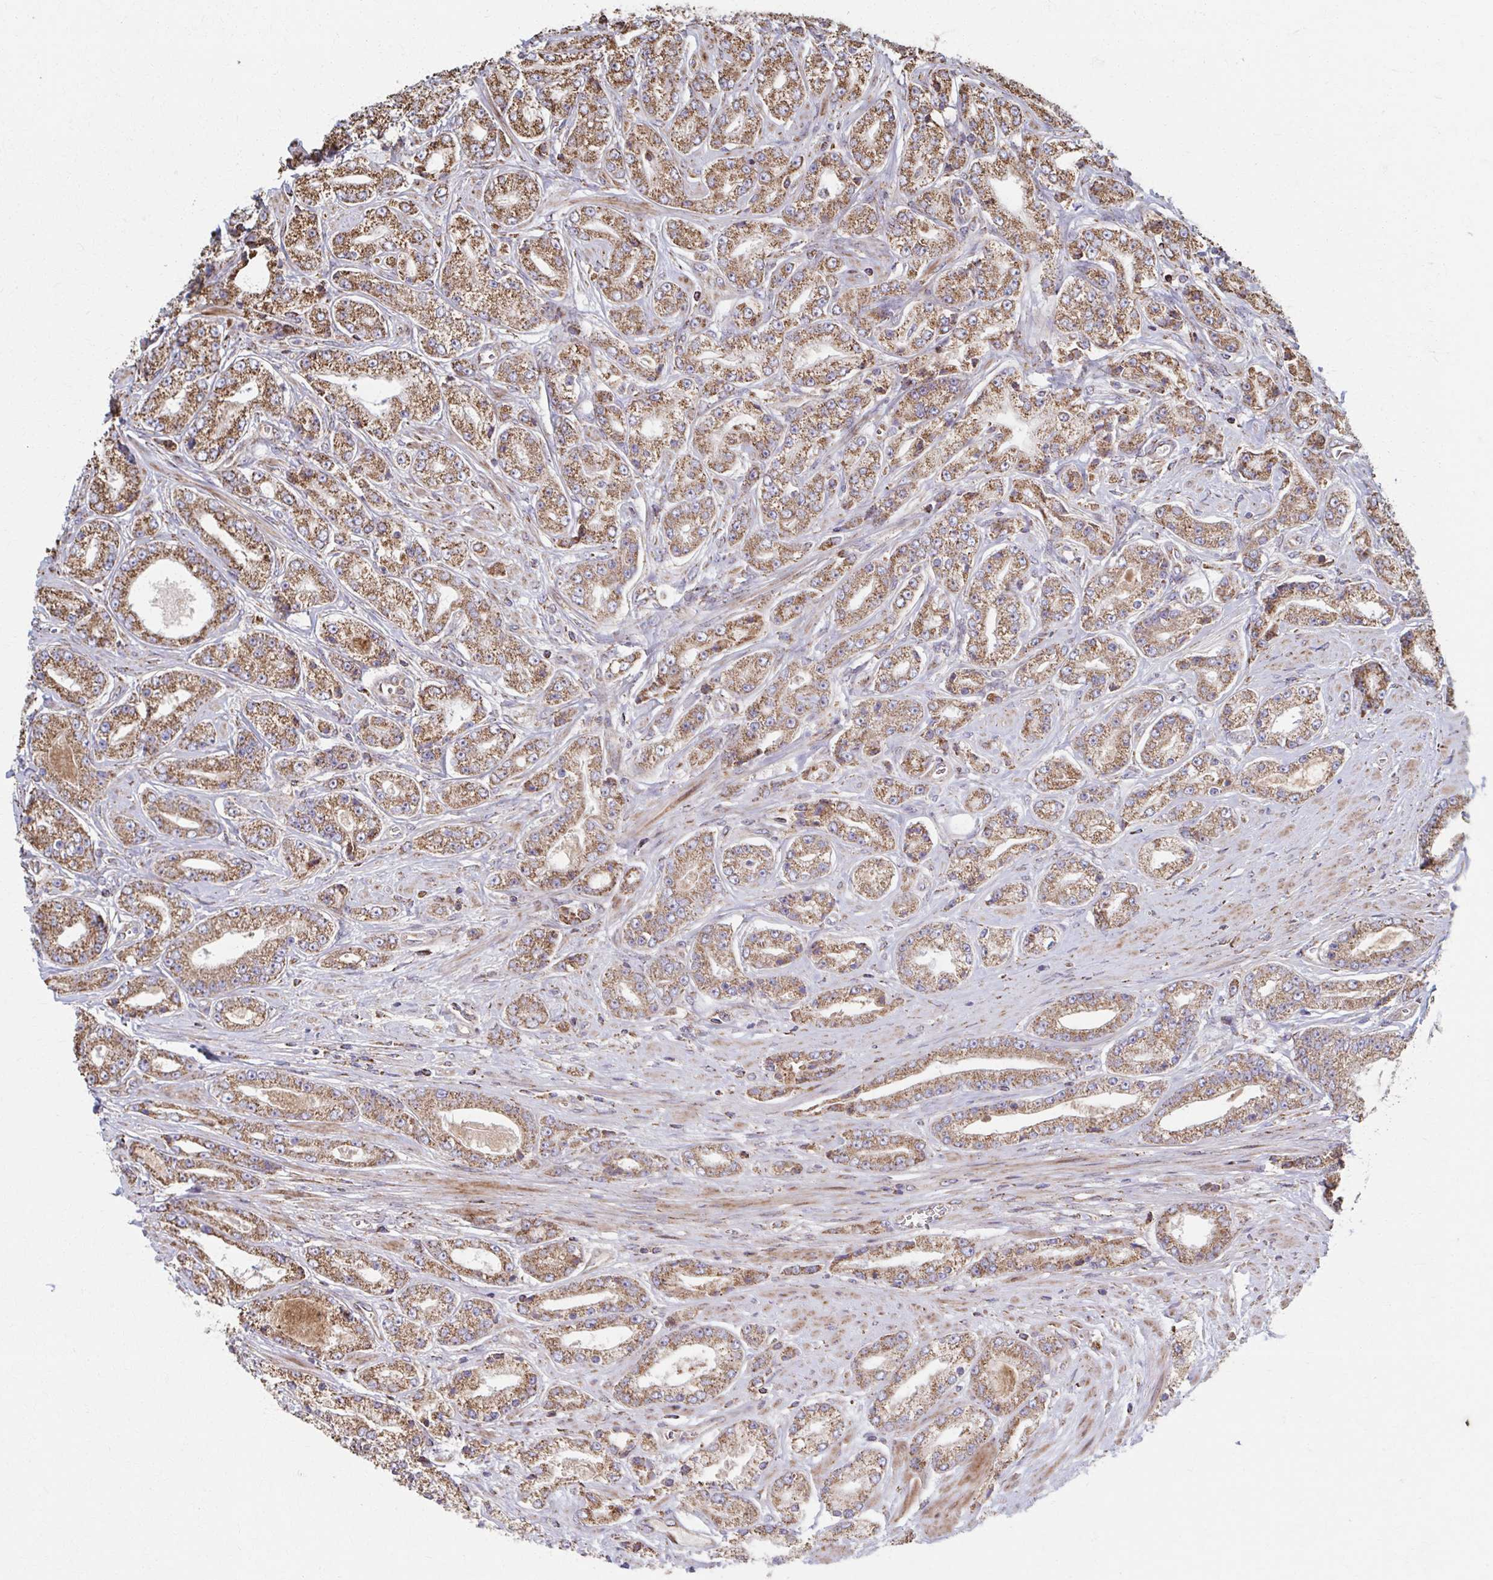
{"staining": {"intensity": "moderate", "quantity": ">75%", "location": "cytoplasmic/membranous"}, "tissue": "prostate cancer", "cell_type": "Tumor cells", "image_type": "cancer", "snomed": [{"axis": "morphology", "description": "Adenocarcinoma, High grade"}, {"axis": "topography", "description": "Prostate"}], "caption": "Immunohistochemistry histopathology image of neoplastic tissue: human prostate cancer (high-grade adenocarcinoma) stained using immunohistochemistry (IHC) exhibits medium levels of moderate protein expression localized specifically in the cytoplasmic/membranous of tumor cells, appearing as a cytoplasmic/membranous brown color.", "gene": "SAT1", "patient": {"sex": "male", "age": 66}}